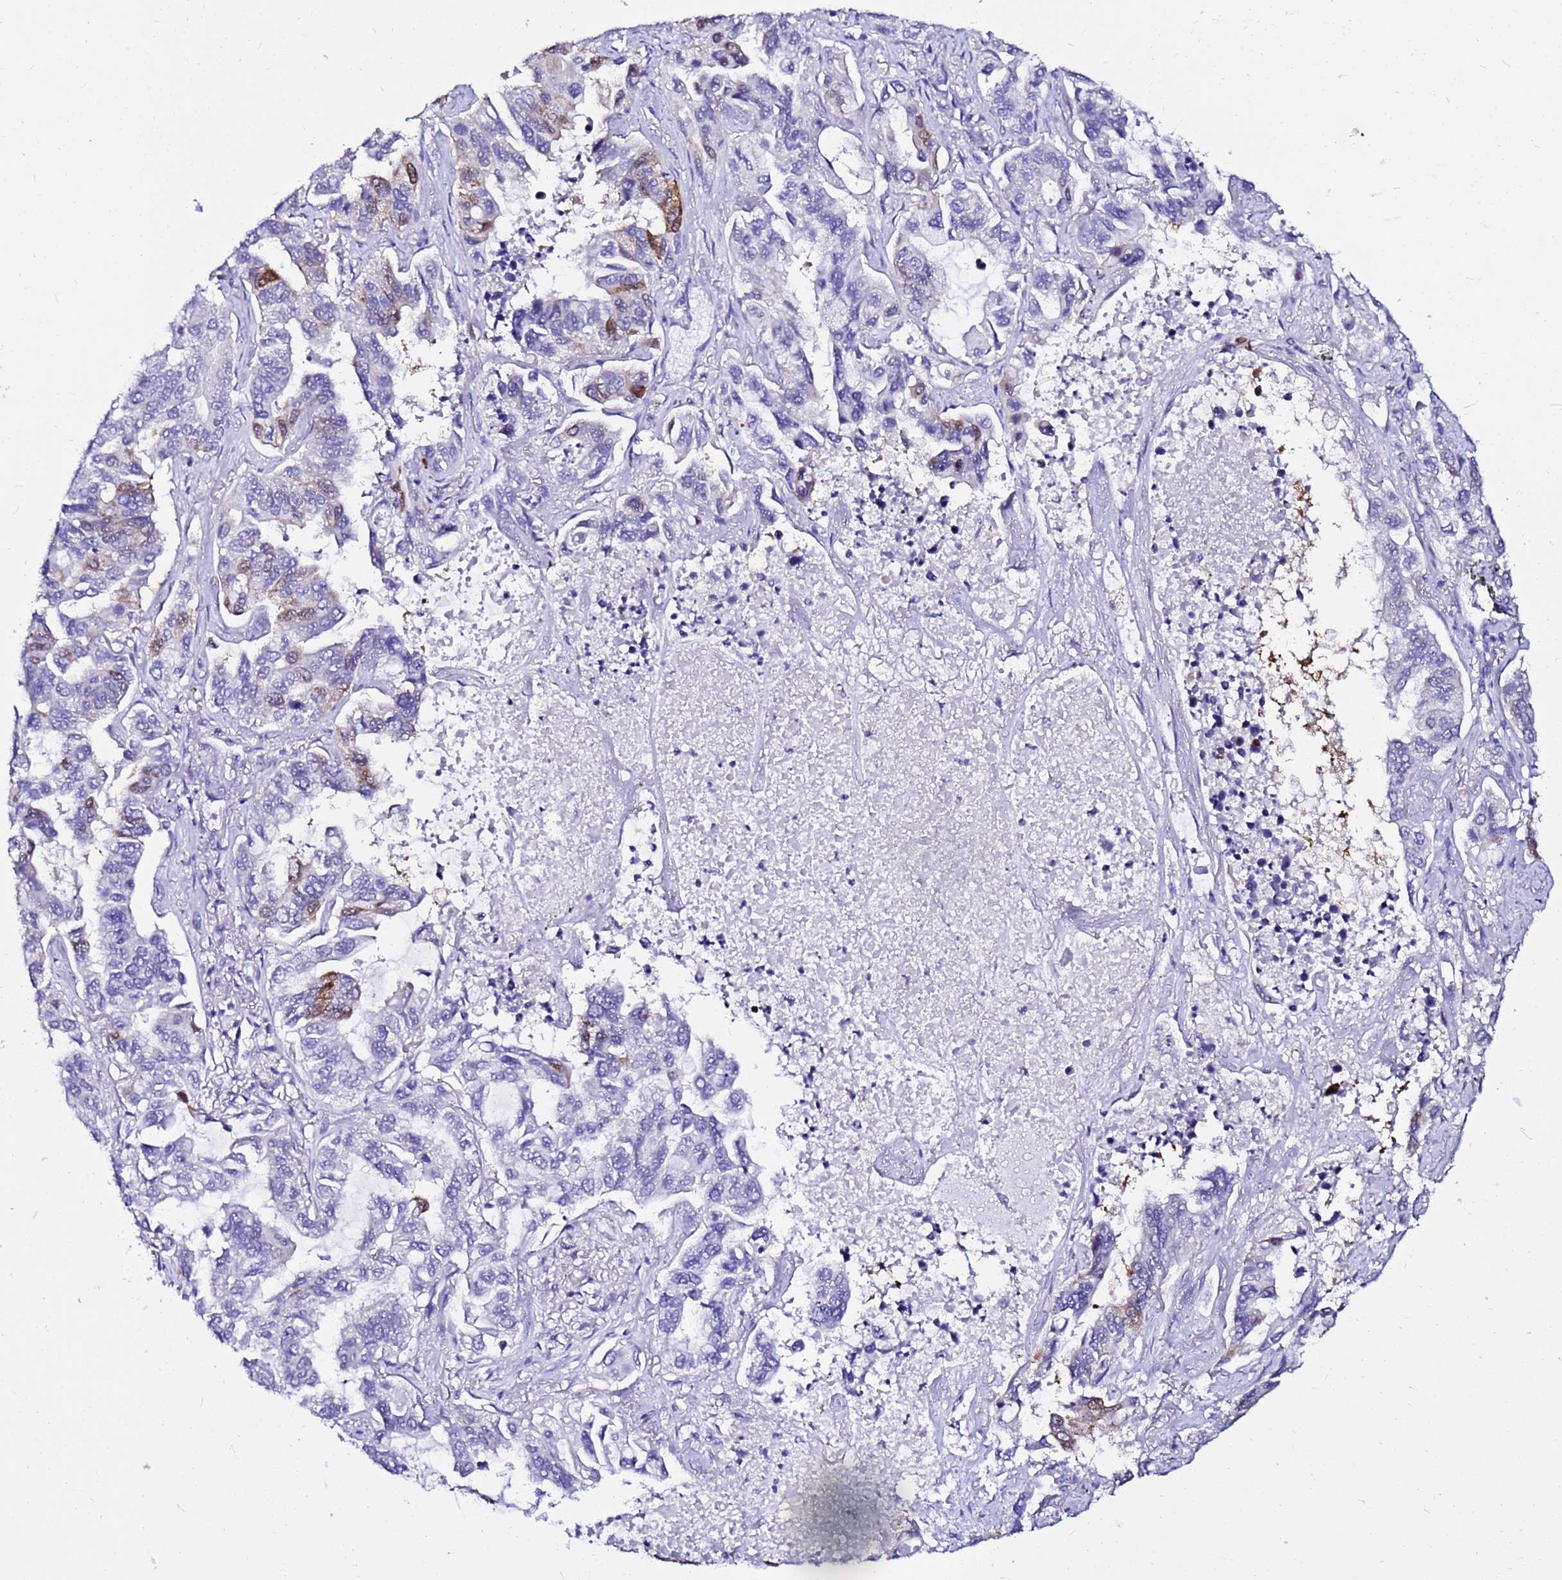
{"staining": {"intensity": "moderate", "quantity": "<25%", "location": "cytoplasmic/membranous"}, "tissue": "lung cancer", "cell_type": "Tumor cells", "image_type": "cancer", "snomed": [{"axis": "morphology", "description": "Adenocarcinoma, NOS"}, {"axis": "topography", "description": "Lung"}], "caption": "An immunohistochemistry (IHC) image of tumor tissue is shown. Protein staining in brown shows moderate cytoplasmic/membranous positivity in adenocarcinoma (lung) within tumor cells. Using DAB (3,3'-diaminobenzidine) (brown) and hematoxylin (blue) stains, captured at high magnification using brightfield microscopy.", "gene": "PPP1R14C", "patient": {"sex": "male", "age": 64}}